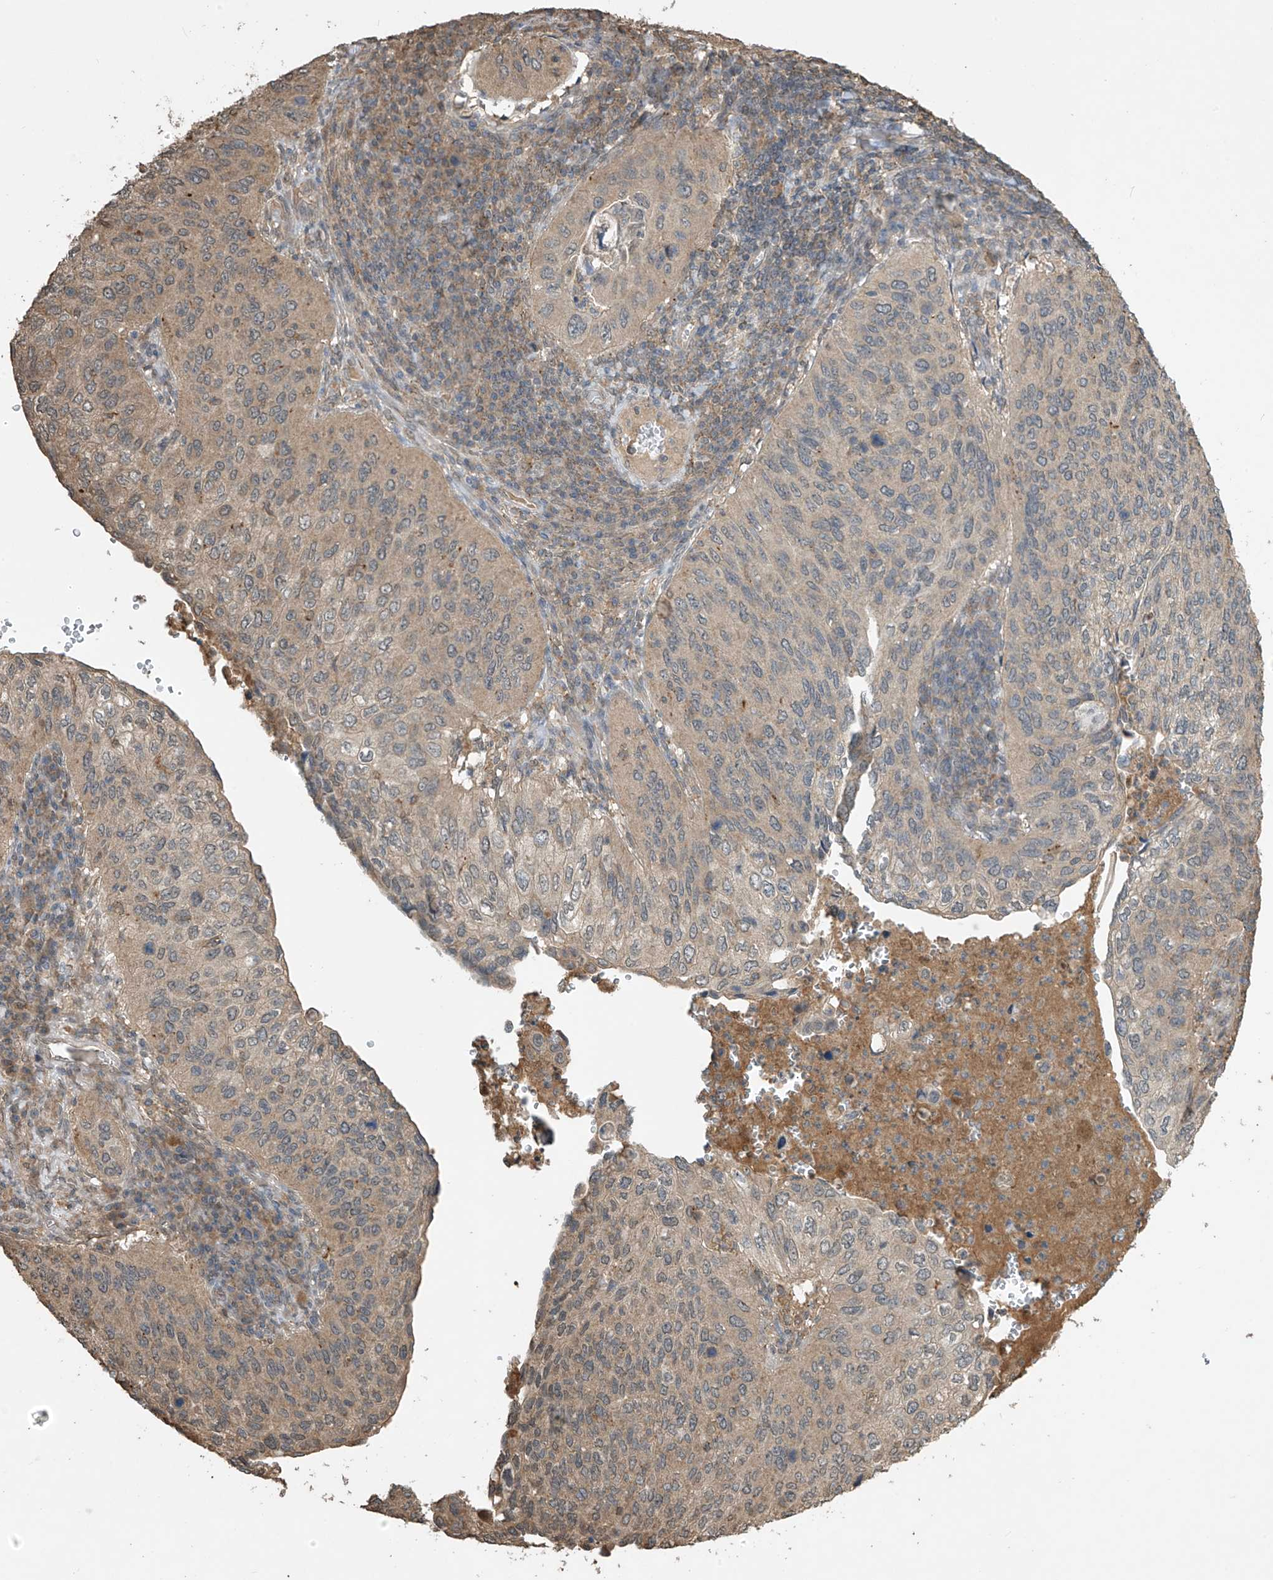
{"staining": {"intensity": "weak", "quantity": "25%-75%", "location": "cytoplasmic/membranous"}, "tissue": "cervical cancer", "cell_type": "Tumor cells", "image_type": "cancer", "snomed": [{"axis": "morphology", "description": "Squamous cell carcinoma, NOS"}, {"axis": "topography", "description": "Cervix"}], "caption": "Human cervical cancer (squamous cell carcinoma) stained for a protein (brown) reveals weak cytoplasmic/membranous positive expression in approximately 25%-75% of tumor cells.", "gene": "SLFN14", "patient": {"sex": "female", "age": 38}}